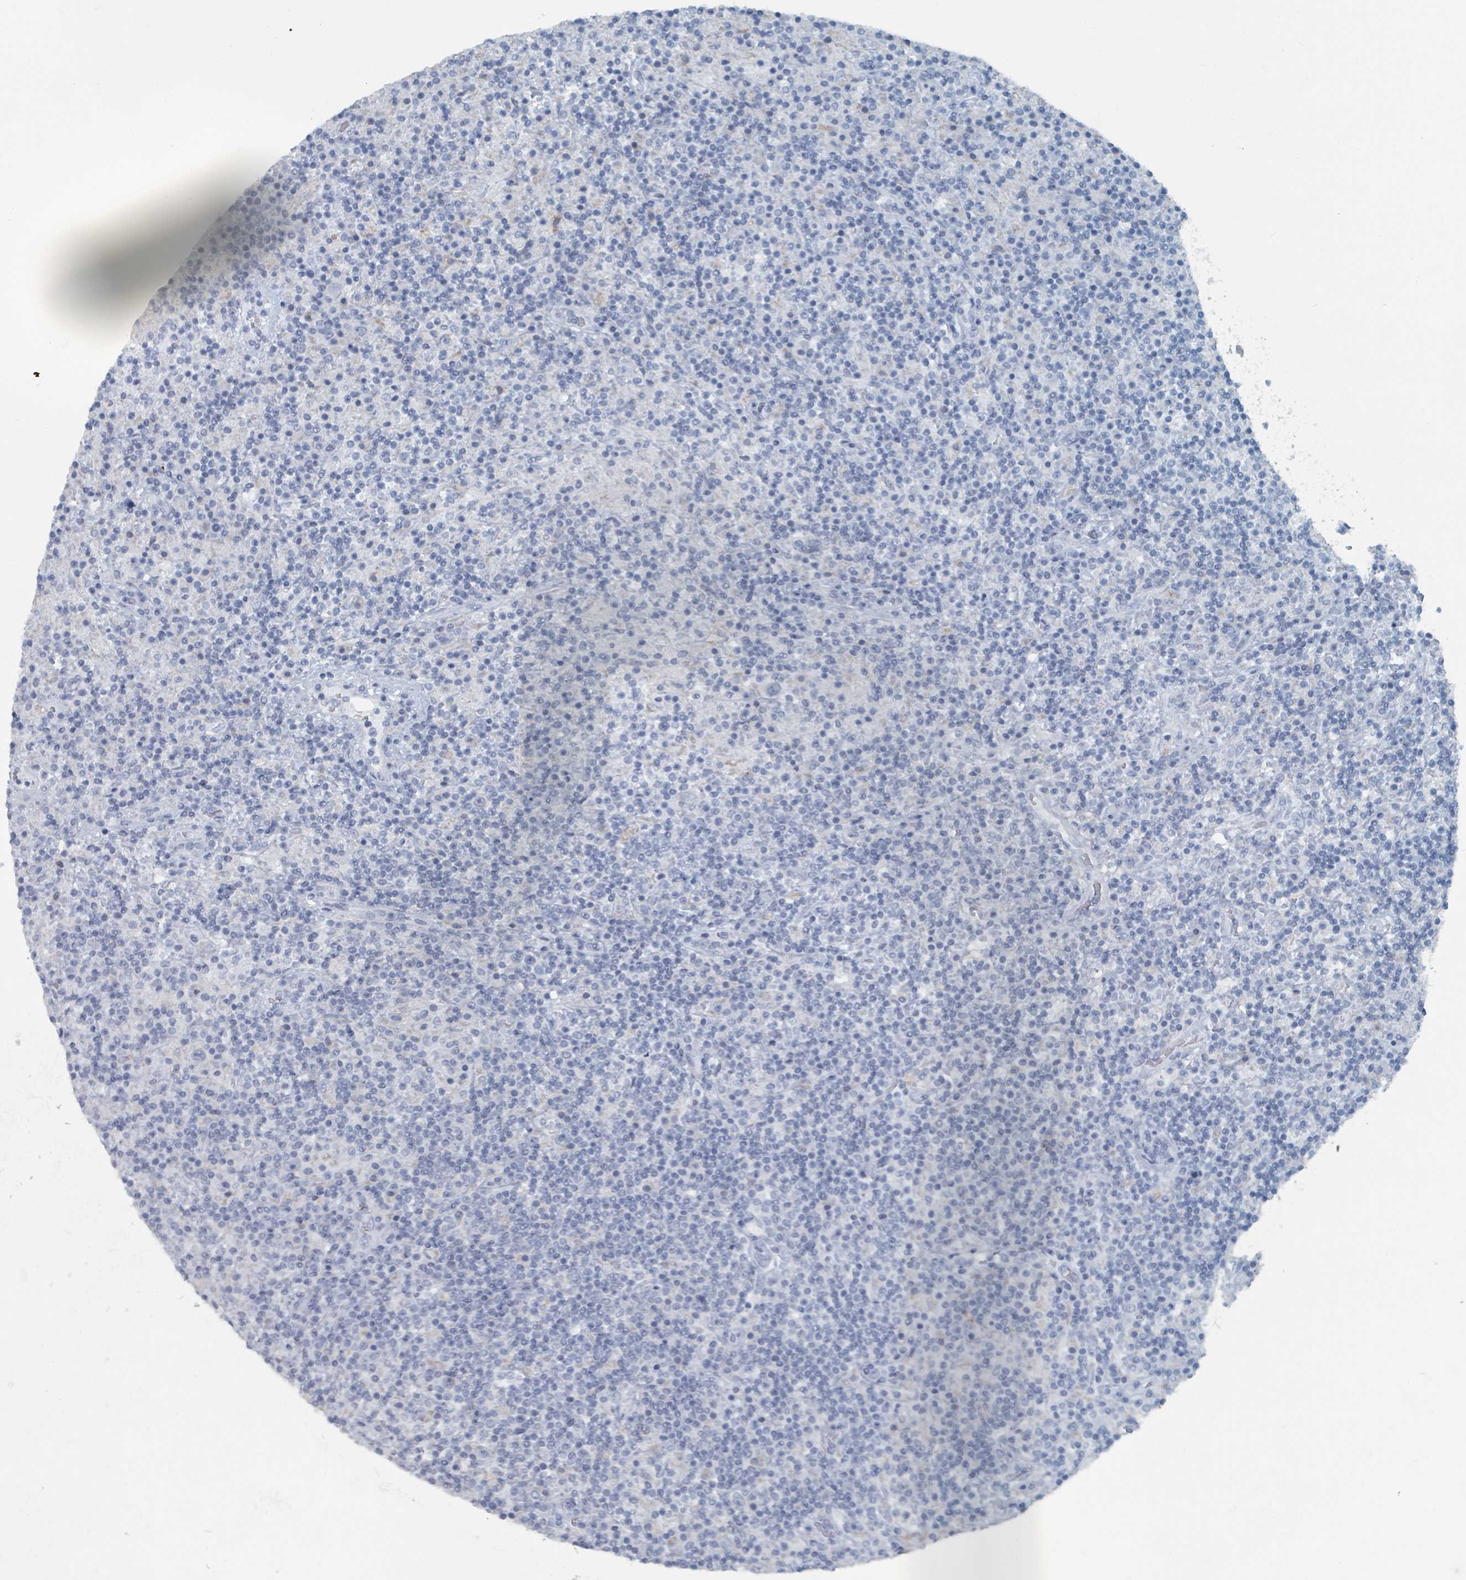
{"staining": {"intensity": "negative", "quantity": "none", "location": "none"}, "tissue": "lymphoma", "cell_type": "Tumor cells", "image_type": "cancer", "snomed": [{"axis": "morphology", "description": "Hodgkin's disease, NOS"}, {"axis": "topography", "description": "Lymph node"}], "caption": "Tumor cells show no significant positivity in lymphoma.", "gene": "GAMT", "patient": {"sex": "male", "age": 70}}